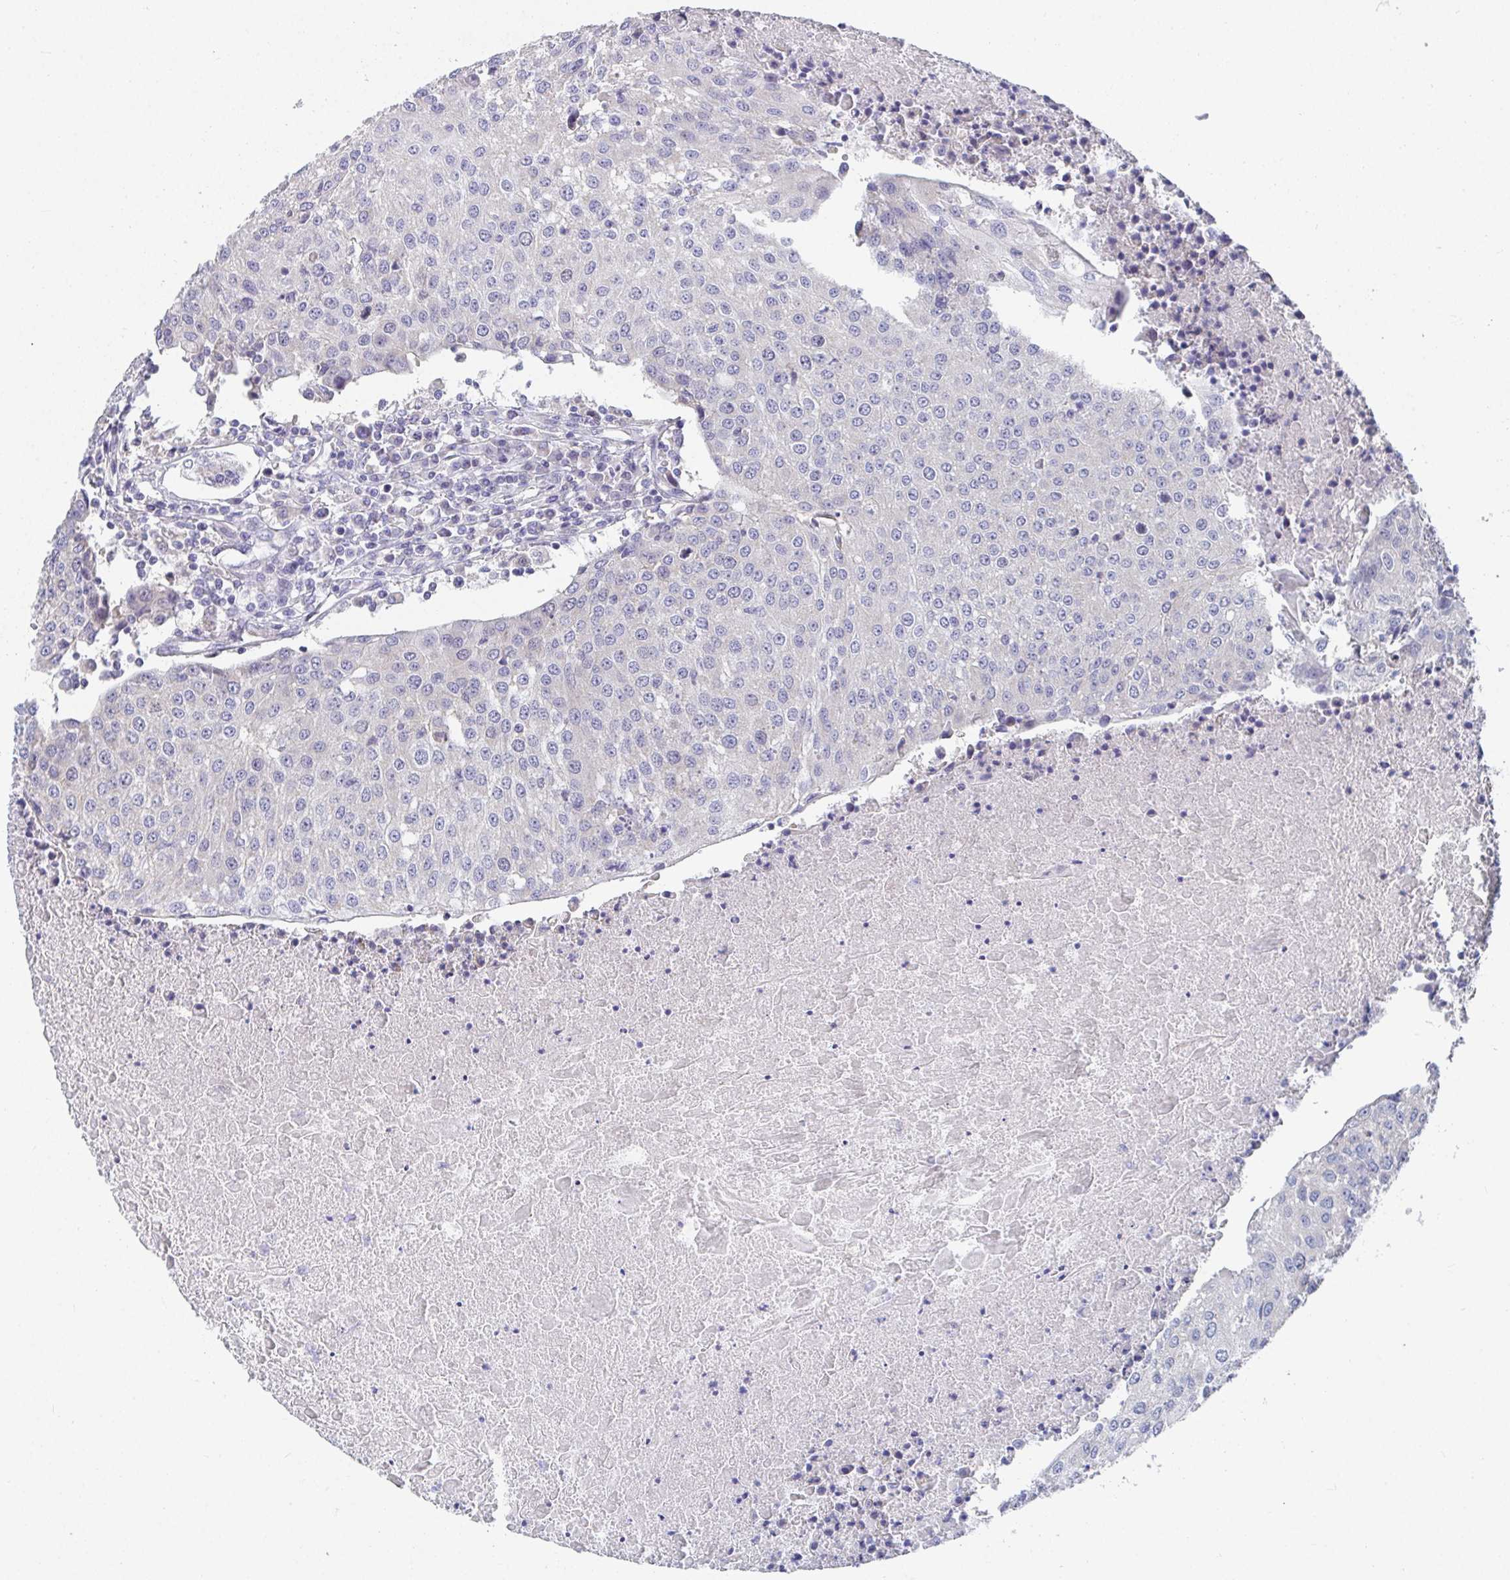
{"staining": {"intensity": "negative", "quantity": "none", "location": "none"}, "tissue": "urothelial cancer", "cell_type": "Tumor cells", "image_type": "cancer", "snomed": [{"axis": "morphology", "description": "Urothelial carcinoma, High grade"}, {"axis": "topography", "description": "Urinary bladder"}], "caption": "Immunohistochemical staining of human high-grade urothelial carcinoma shows no significant positivity in tumor cells. (IHC, brightfield microscopy, high magnification).", "gene": "ATP5F1C", "patient": {"sex": "female", "age": 85}}